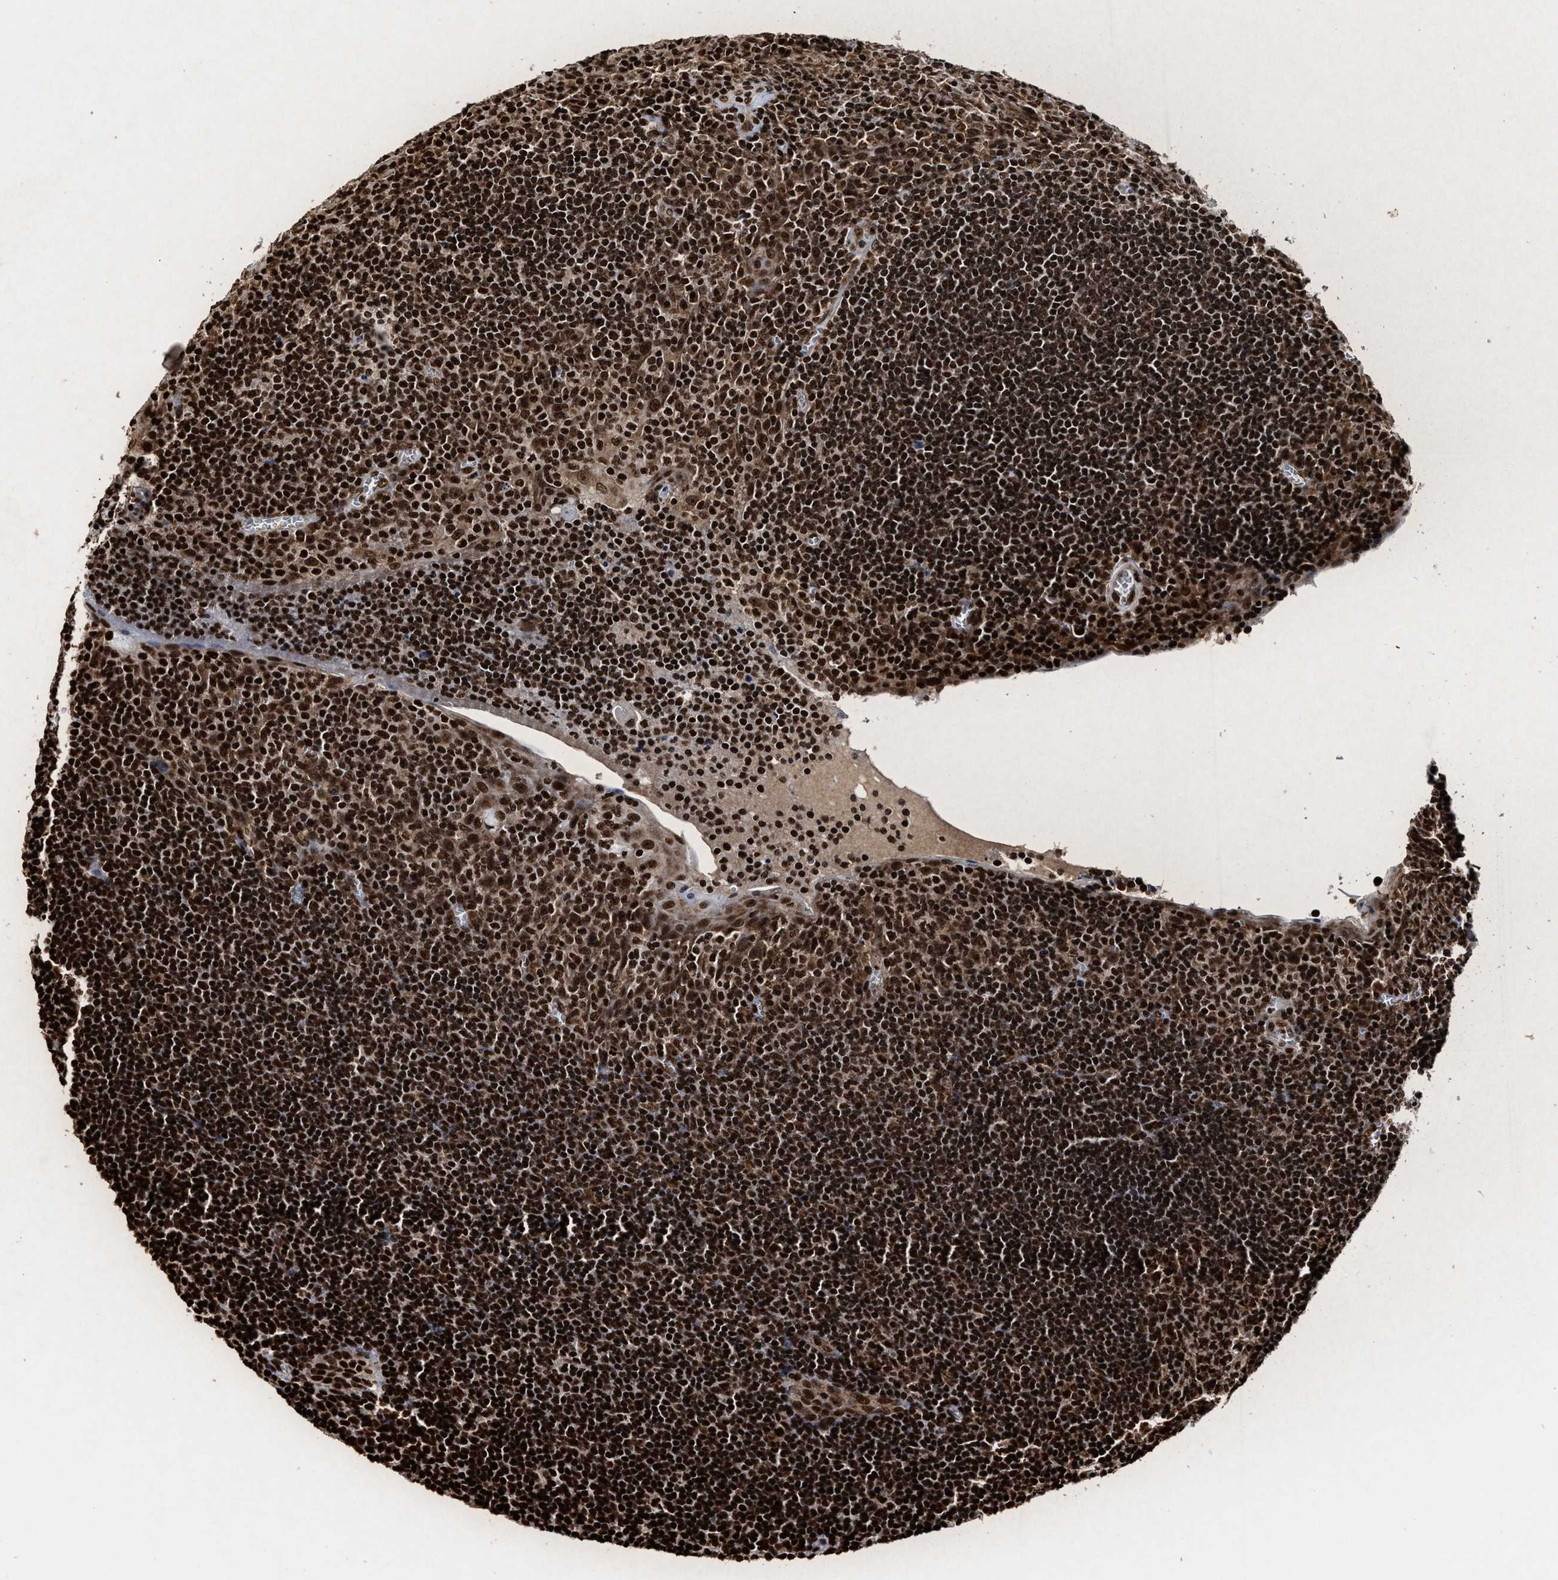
{"staining": {"intensity": "strong", "quantity": ">75%", "location": "cytoplasmic/membranous,nuclear"}, "tissue": "tonsil", "cell_type": "Germinal center cells", "image_type": "normal", "snomed": [{"axis": "morphology", "description": "Normal tissue, NOS"}, {"axis": "topography", "description": "Tonsil"}], "caption": "This micrograph reveals immunohistochemistry (IHC) staining of normal tonsil, with high strong cytoplasmic/membranous,nuclear positivity in about >75% of germinal center cells.", "gene": "ALYREF", "patient": {"sex": "male", "age": 37}}